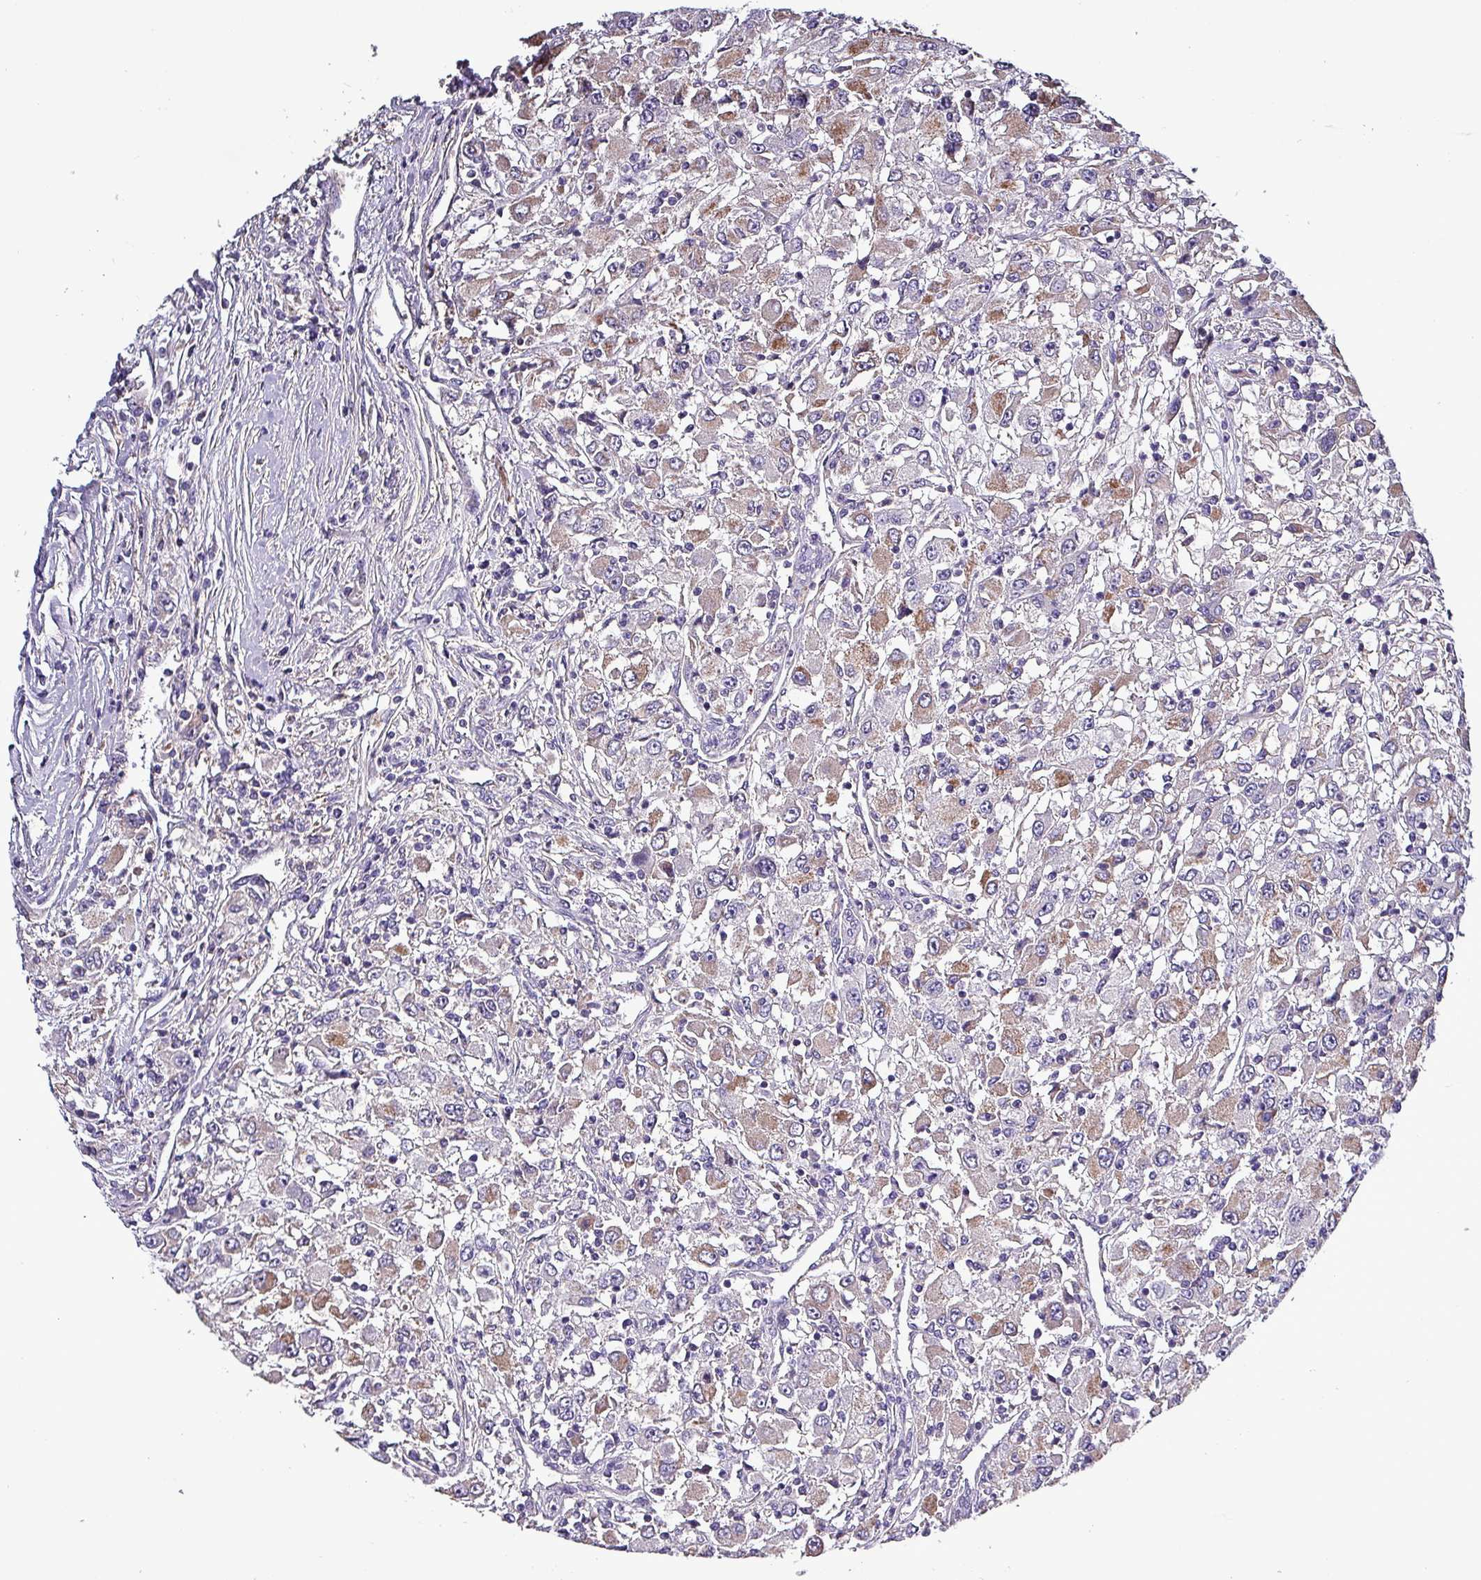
{"staining": {"intensity": "moderate", "quantity": "25%-75%", "location": "cytoplasmic/membranous"}, "tissue": "renal cancer", "cell_type": "Tumor cells", "image_type": "cancer", "snomed": [{"axis": "morphology", "description": "Adenocarcinoma, NOS"}, {"axis": "topography", "description": "Kidney"}], "caption": "Adenocarcinoma (renal) stained with DAB immunohistochemistry demonstrates medium levels of moderate cytoplasmic/membranous staining in approximately 25%-75% of tumor cells. The staining was performed using DAB (3,3'-diaminobenzidine) to visualize the protein expression in brown, while the nuclei were stained in blue with hematoxylin (Magnification: 20x).", "gene": "HTRA4", "patient": {"sex": "female", "age": 67}}